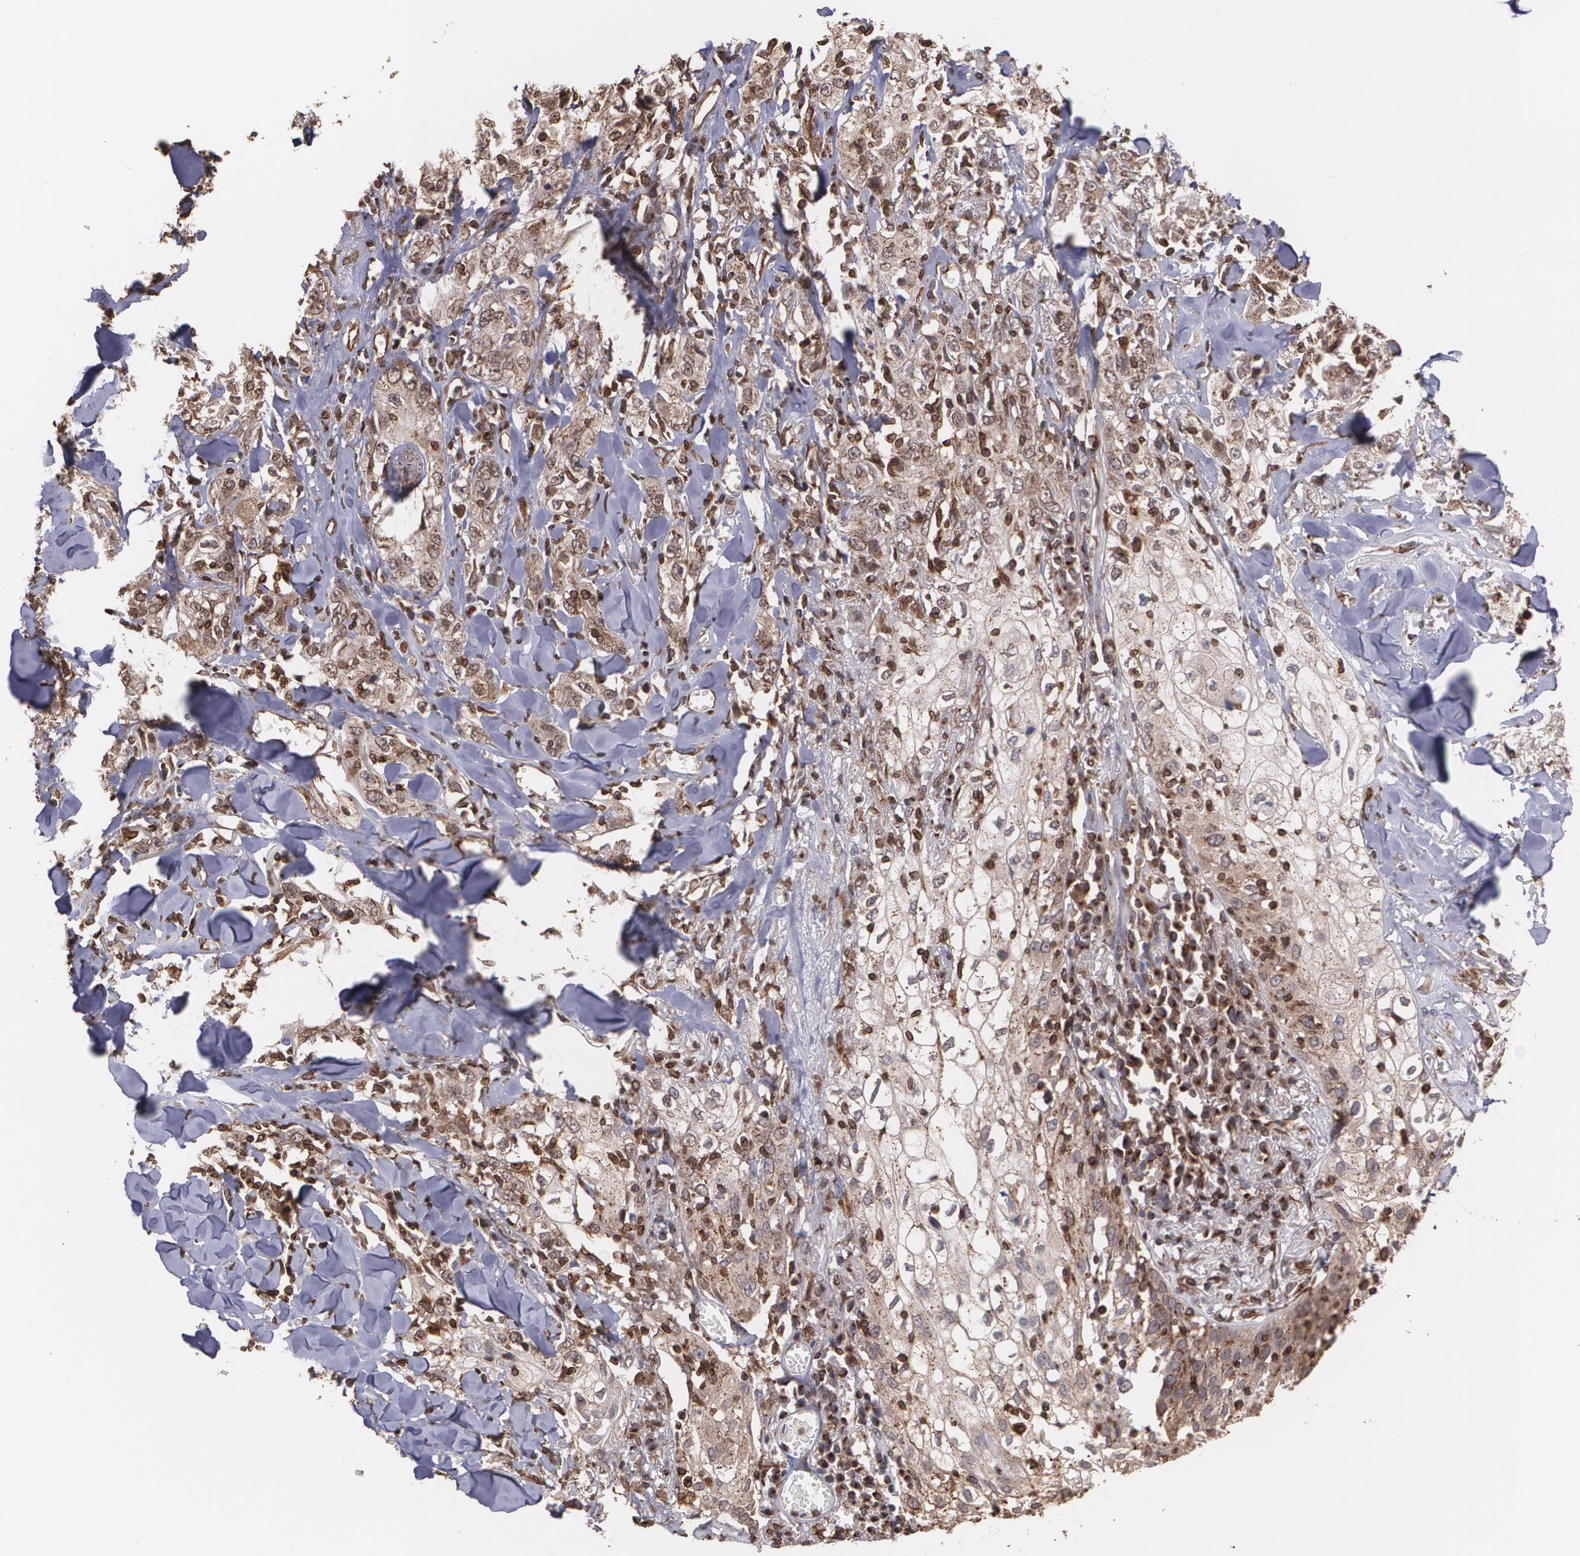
{"staining": {"intensity": "moderate", "quantity": "25%-75%", "location": "cytoplasmic/membranous"}, "tissue": "skin cancer", "cell_type": "Tumor cells", "image_type": "cancer", "snomed": [{"axis": "morphology", "description": "Squamous cell carcinoma, NOS"}, {"axis": "topography", "description": "Skin"}], "caption": "The image exhibits a brown stain indicating the presence of a protein in the cytoplasmic/membranous of tumor cells in skin cancer.", "gene": "TRIP11", "patient": {"sex": "male", "age": 65}}